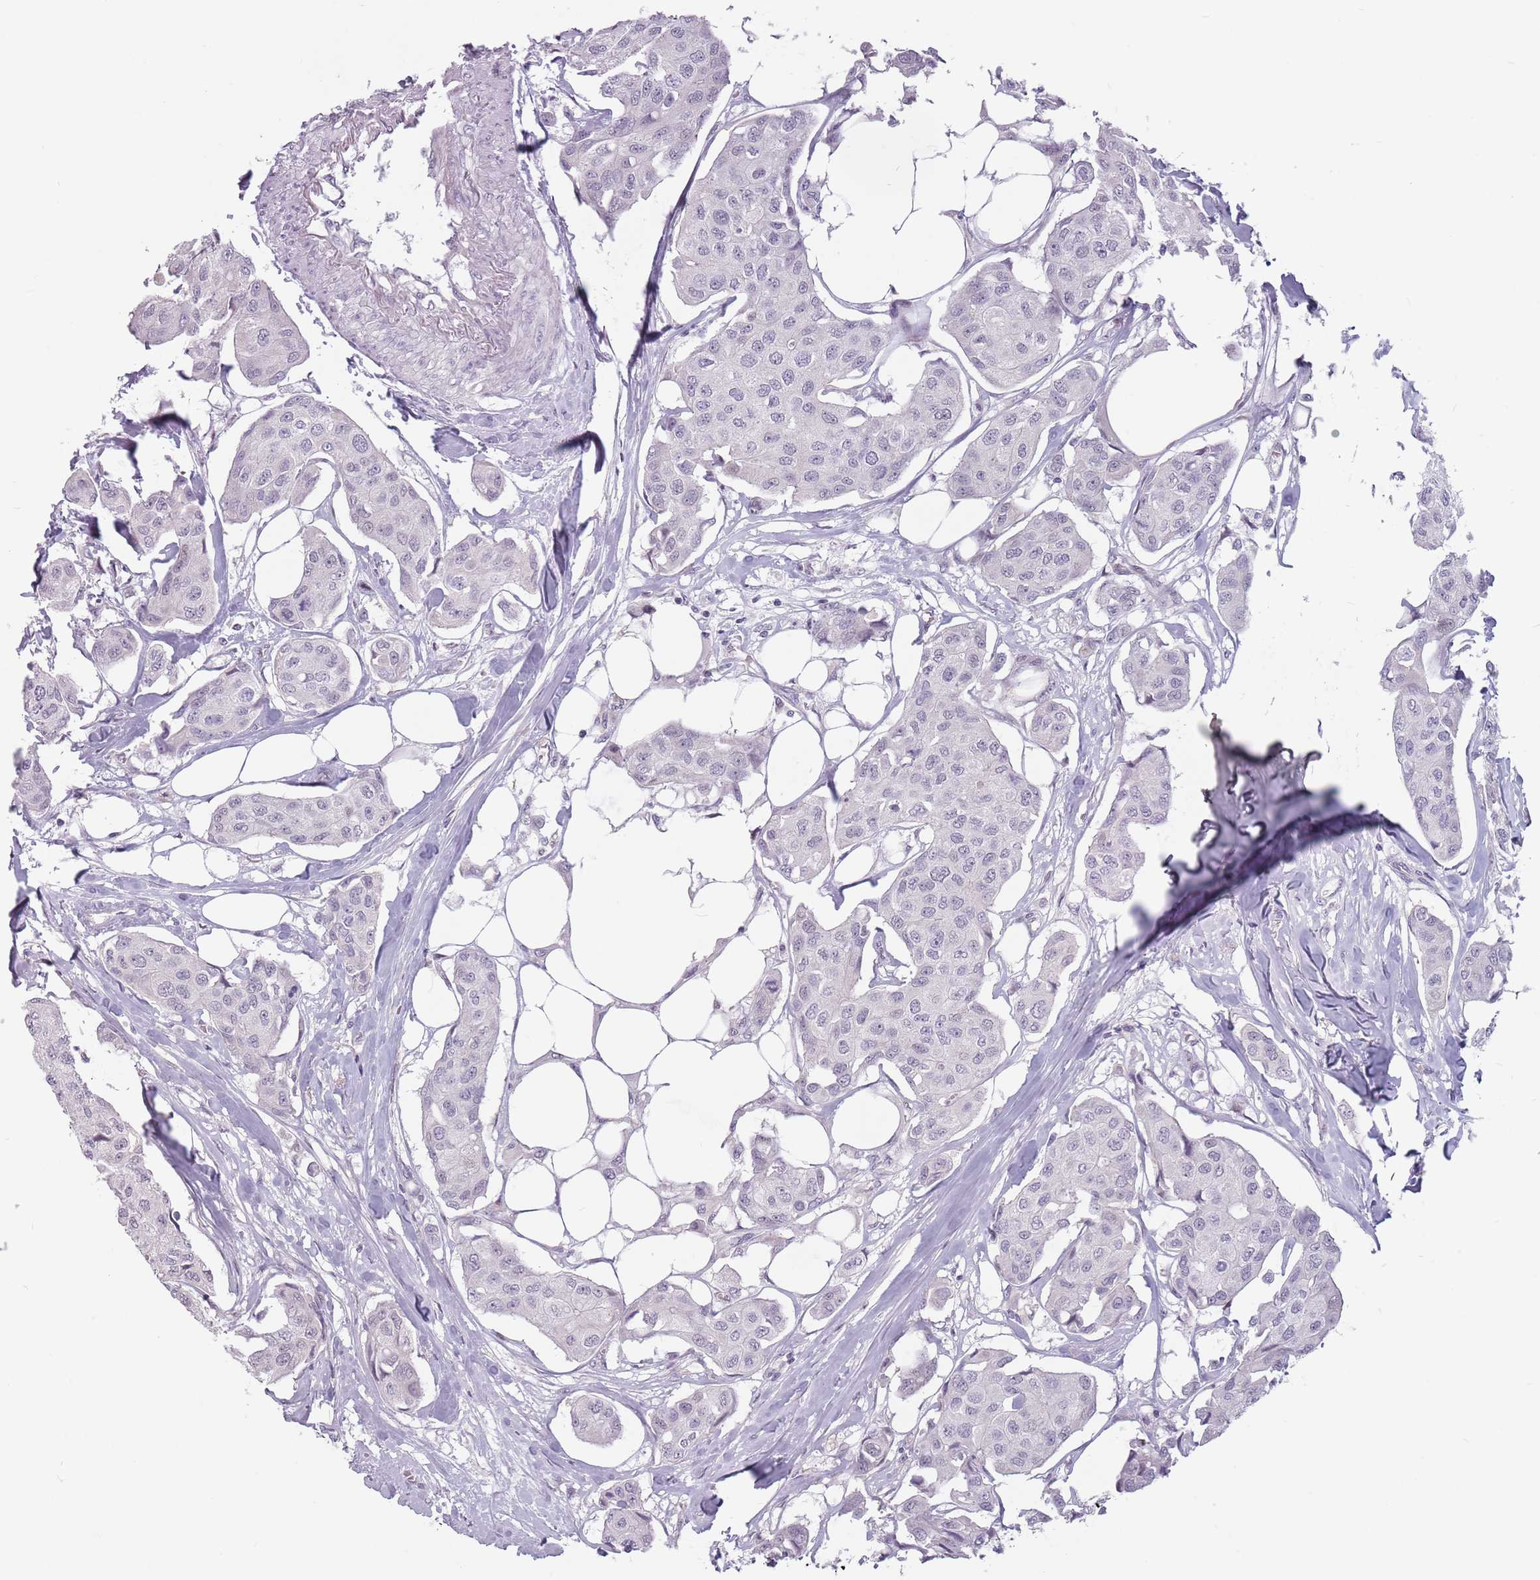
{"staining": {"intensity": "negative", "quantity": "none", "location": "none"}, "tissue": "breast cancer", "cell_type": "Tumor cells", "image_type": "cancer", "snomed": [{"axis": "morphology", "description": "Duct carcinoma"}, {"axis": "topography", "description": "Breast"}, {"axis": "topography", "description": "Lymph node"}], "caption": "This is a histopathology image of immunohistochemistry staining of breast infiltrating ductal carcinoma, which shows no staining in tumor cells.", "gene": "PTCHD1", "patient": {"sex": "female", "age": 80}}